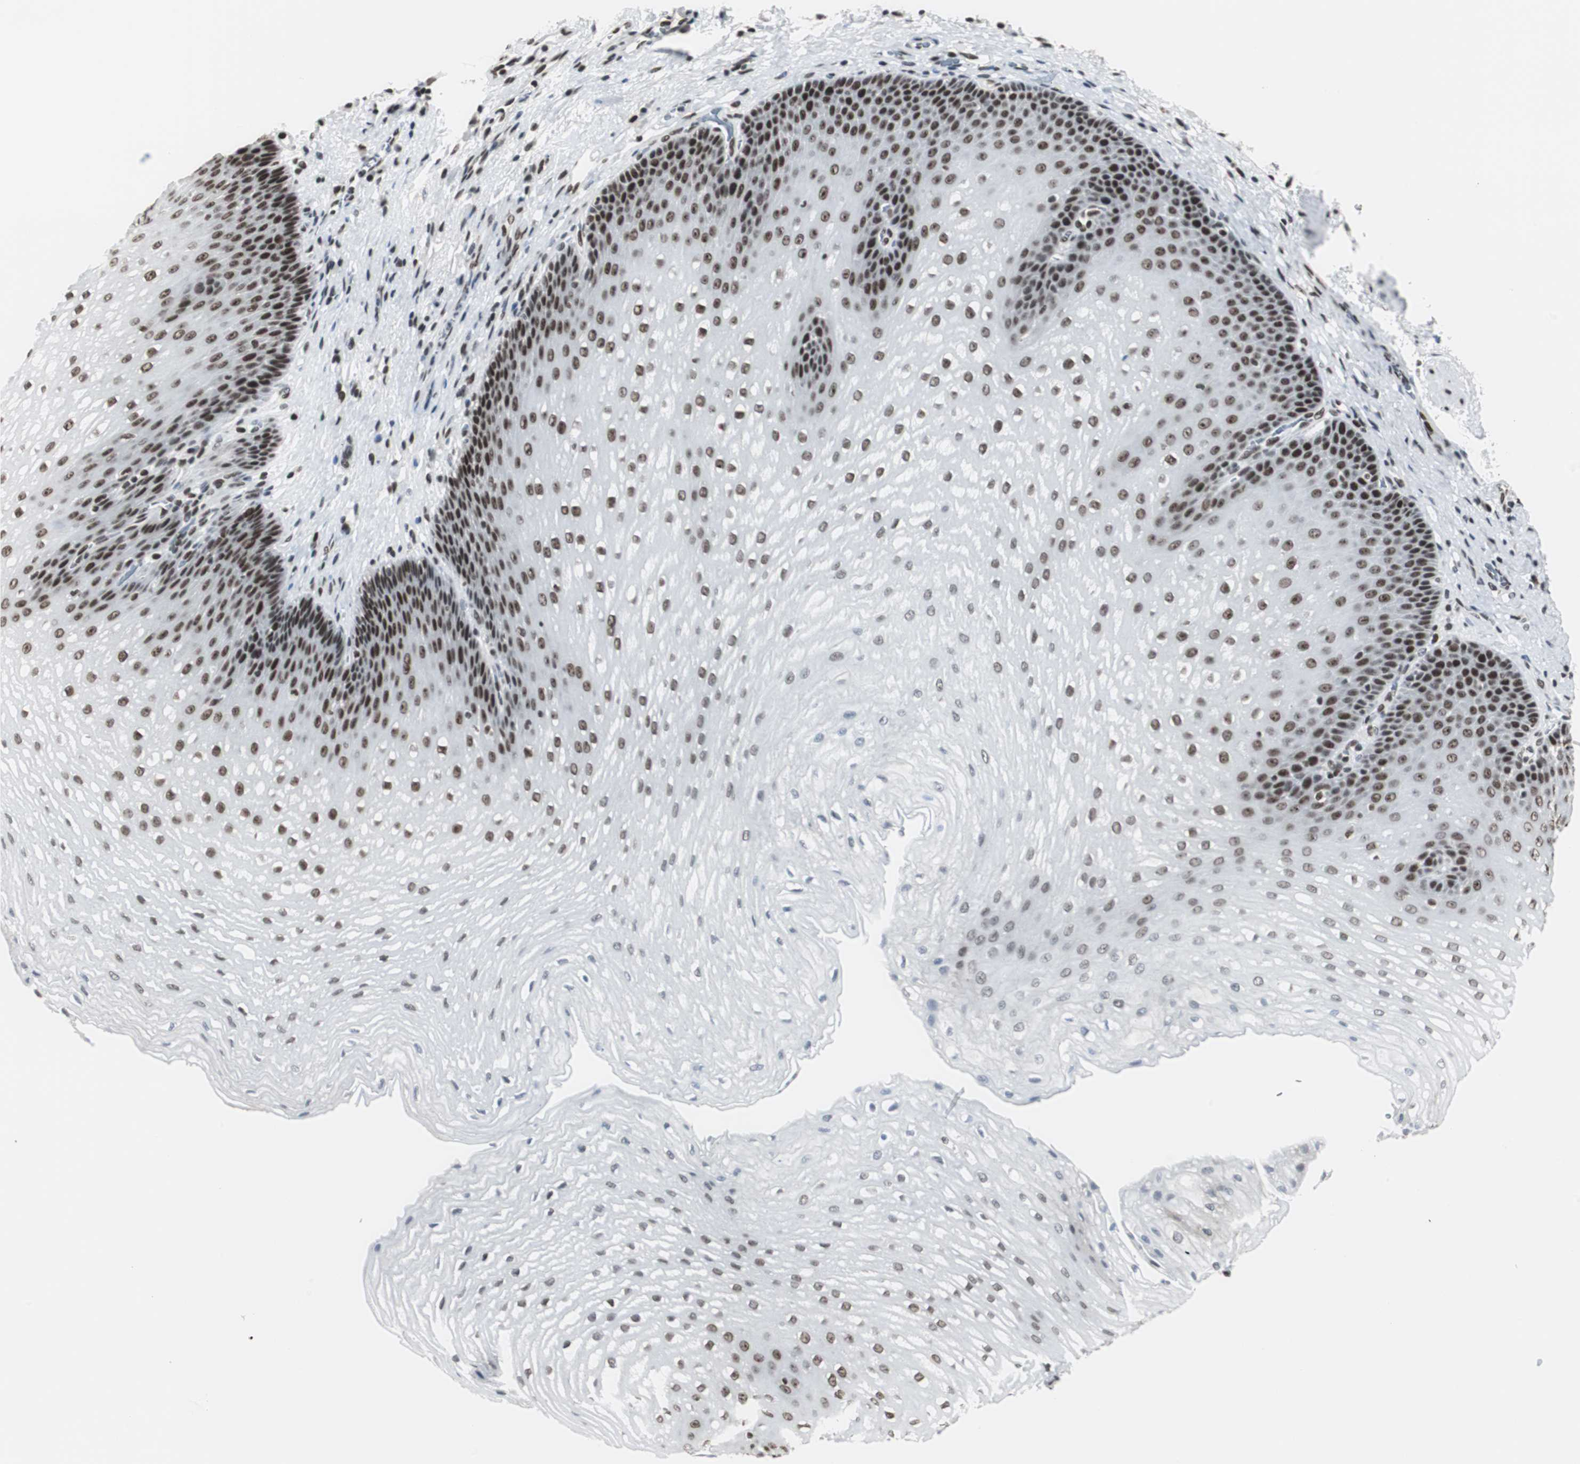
{"staining": {"intensity": "strong", "quantity": ">75%", "location": "nuclear"}, "tissue": "esophagus", "cell_type": "Squamous epithelial cells", "image_type": "normal", "snomed": [{"axis": "morphology", "description": "Normal tissue, NOS"}, {"axis": "topography", "description": "Esophagus"}], "caption": "Immunohistochemical staining of benign esophagus exhibits high levels of strong nuclear expression in approximately >75% of squamous epithelial cells. (Stains: DAB in brown, nuclei in blue, Microscopy: brightfield microscopy at high magnification).", "gene": "XRCC1", "patient": {"sex": "male", "age": 48}}